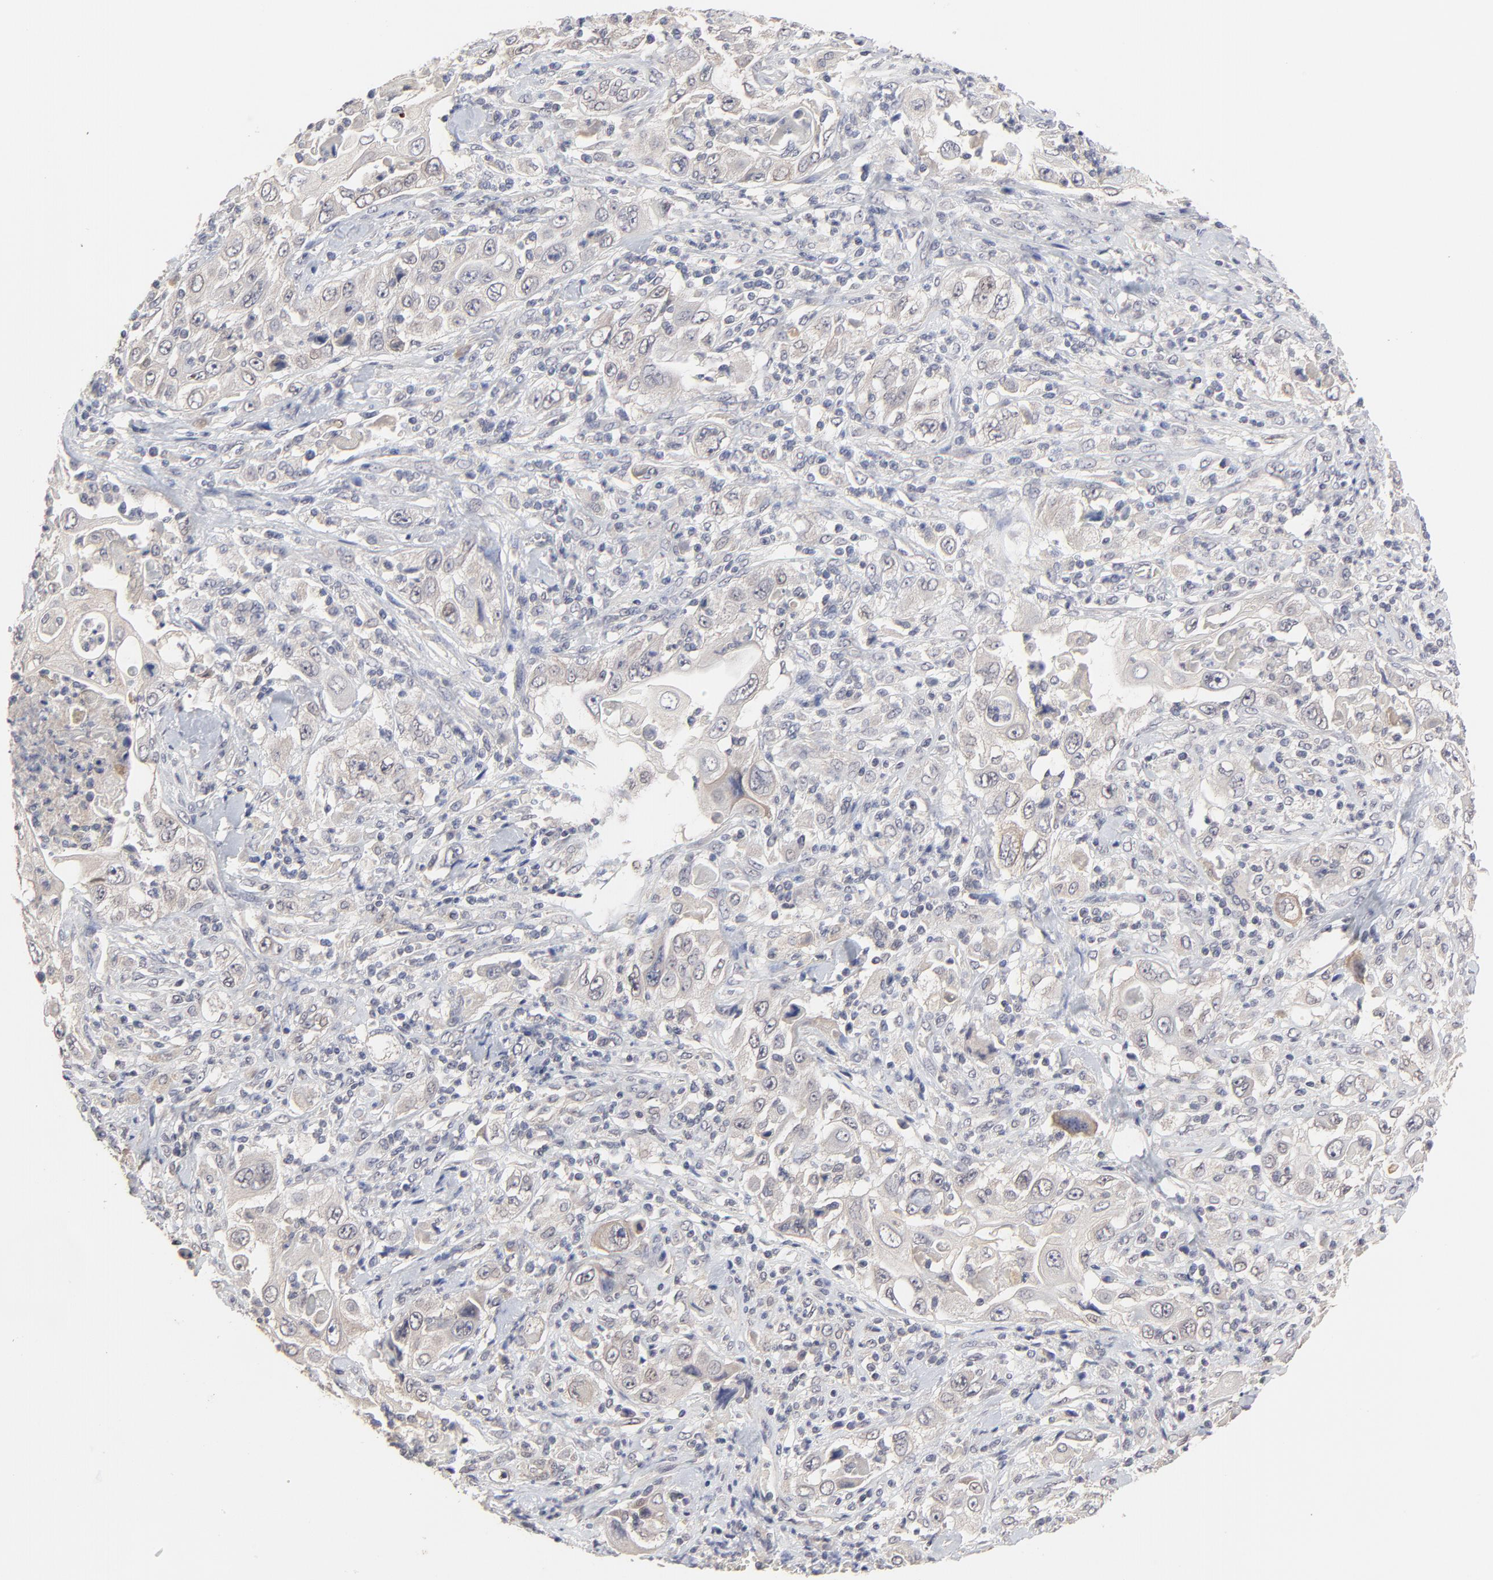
{"staining": {"intensity": "negative", "quantity": "none", "location": "none"}, "tissue": "pancreatic cancer", "cell_type": "Tumor cells", "image_type": "cancer", "snomed": [{"axis": "morphology", "description": "Adenocarcinoma, NOS"}, {"axis": "topography", "description": "Pancreas"}], "caption": "High magnification brightfield microscopy of pancreatic cancer (adenocarcinoma) stained with DAB (brown) and counterstained with hematoxylin (blue): tumor cells show no significant expression.", "gene": "FAM199X", "patient": {"sex": "male", "age": 70}}